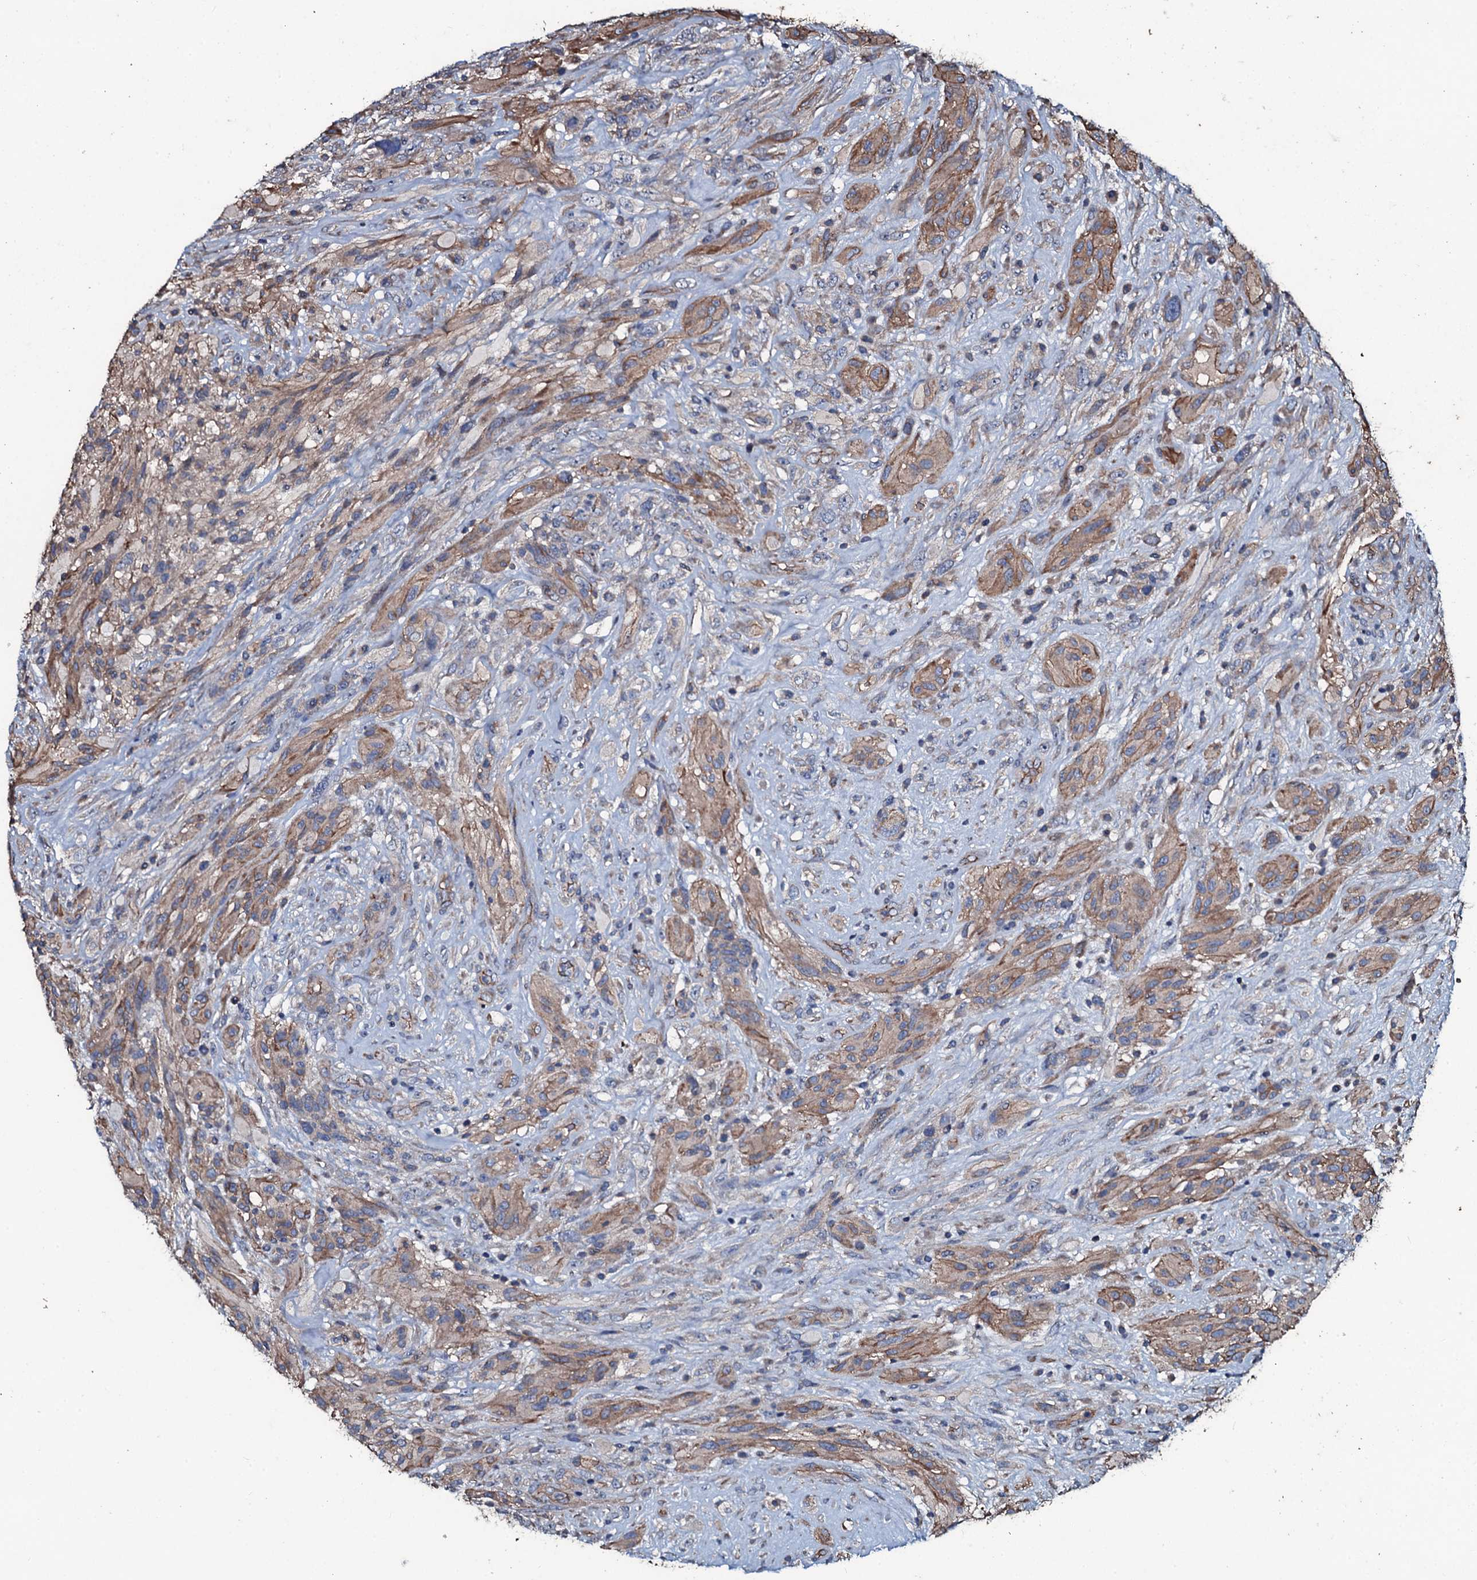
{"staining": {"intensity": "moderate", "quantity": "25%-75%", "location": "cytoplasmic/membranous"}, "tissue": "glioma", "cell_type": "Tumor cells", "image_type": "cancer", "snomed": [{"axis": "morphology", "description": "Glioma, malignant, High grade"}, {"axis": "topography", "description": "Brain"}], "caption": "Immunohistochemical staining of human glioma demonstrates moderate cytoplasmic/membranous protein expression in about 25%-75% of tumor cells.", "gene": "DMAC2", "patient": {"sex": "male", "age": 61}}